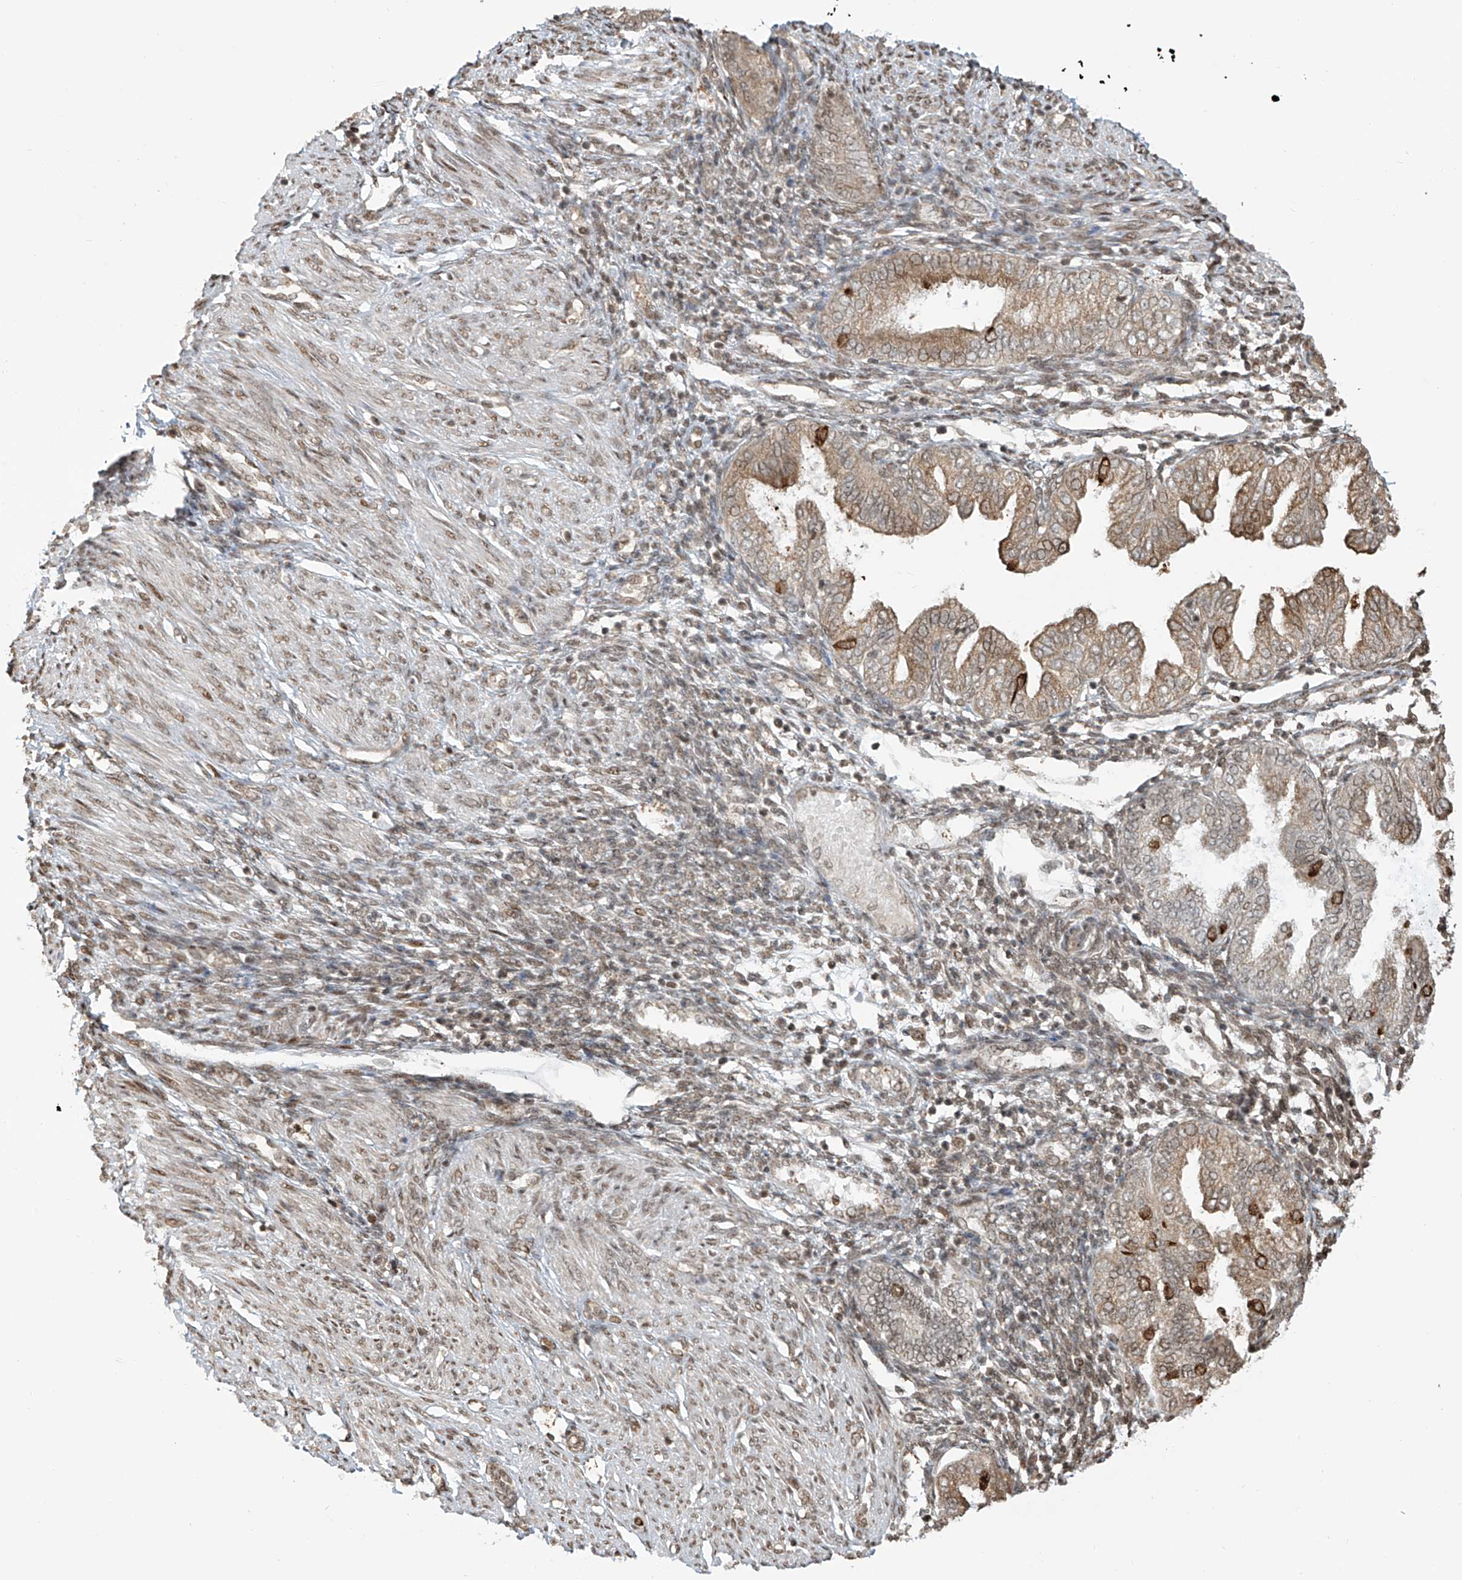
{"staining": {"intensity": "moderate", "quantity": "25%-75%", "location": "nuclear"}, "tissue": "endometrium", "cell_type": "Cells in endometrial stroma", "image_type": "normal", "snomed": [{"axis": "morphology", "description": "Normal tissue, NOS"}, {"axis": "topography", "description": "Endometrium"}], "caption": "A high-resolution photomicrograph shows immunohistochemistry staining of normal endometrium, which exhibits moderate nuclear expression in approximately 25%-75% of cells in endometrial stroma.", "gene": "VMP1", "patient": {"sex": "female", "age": 53}}